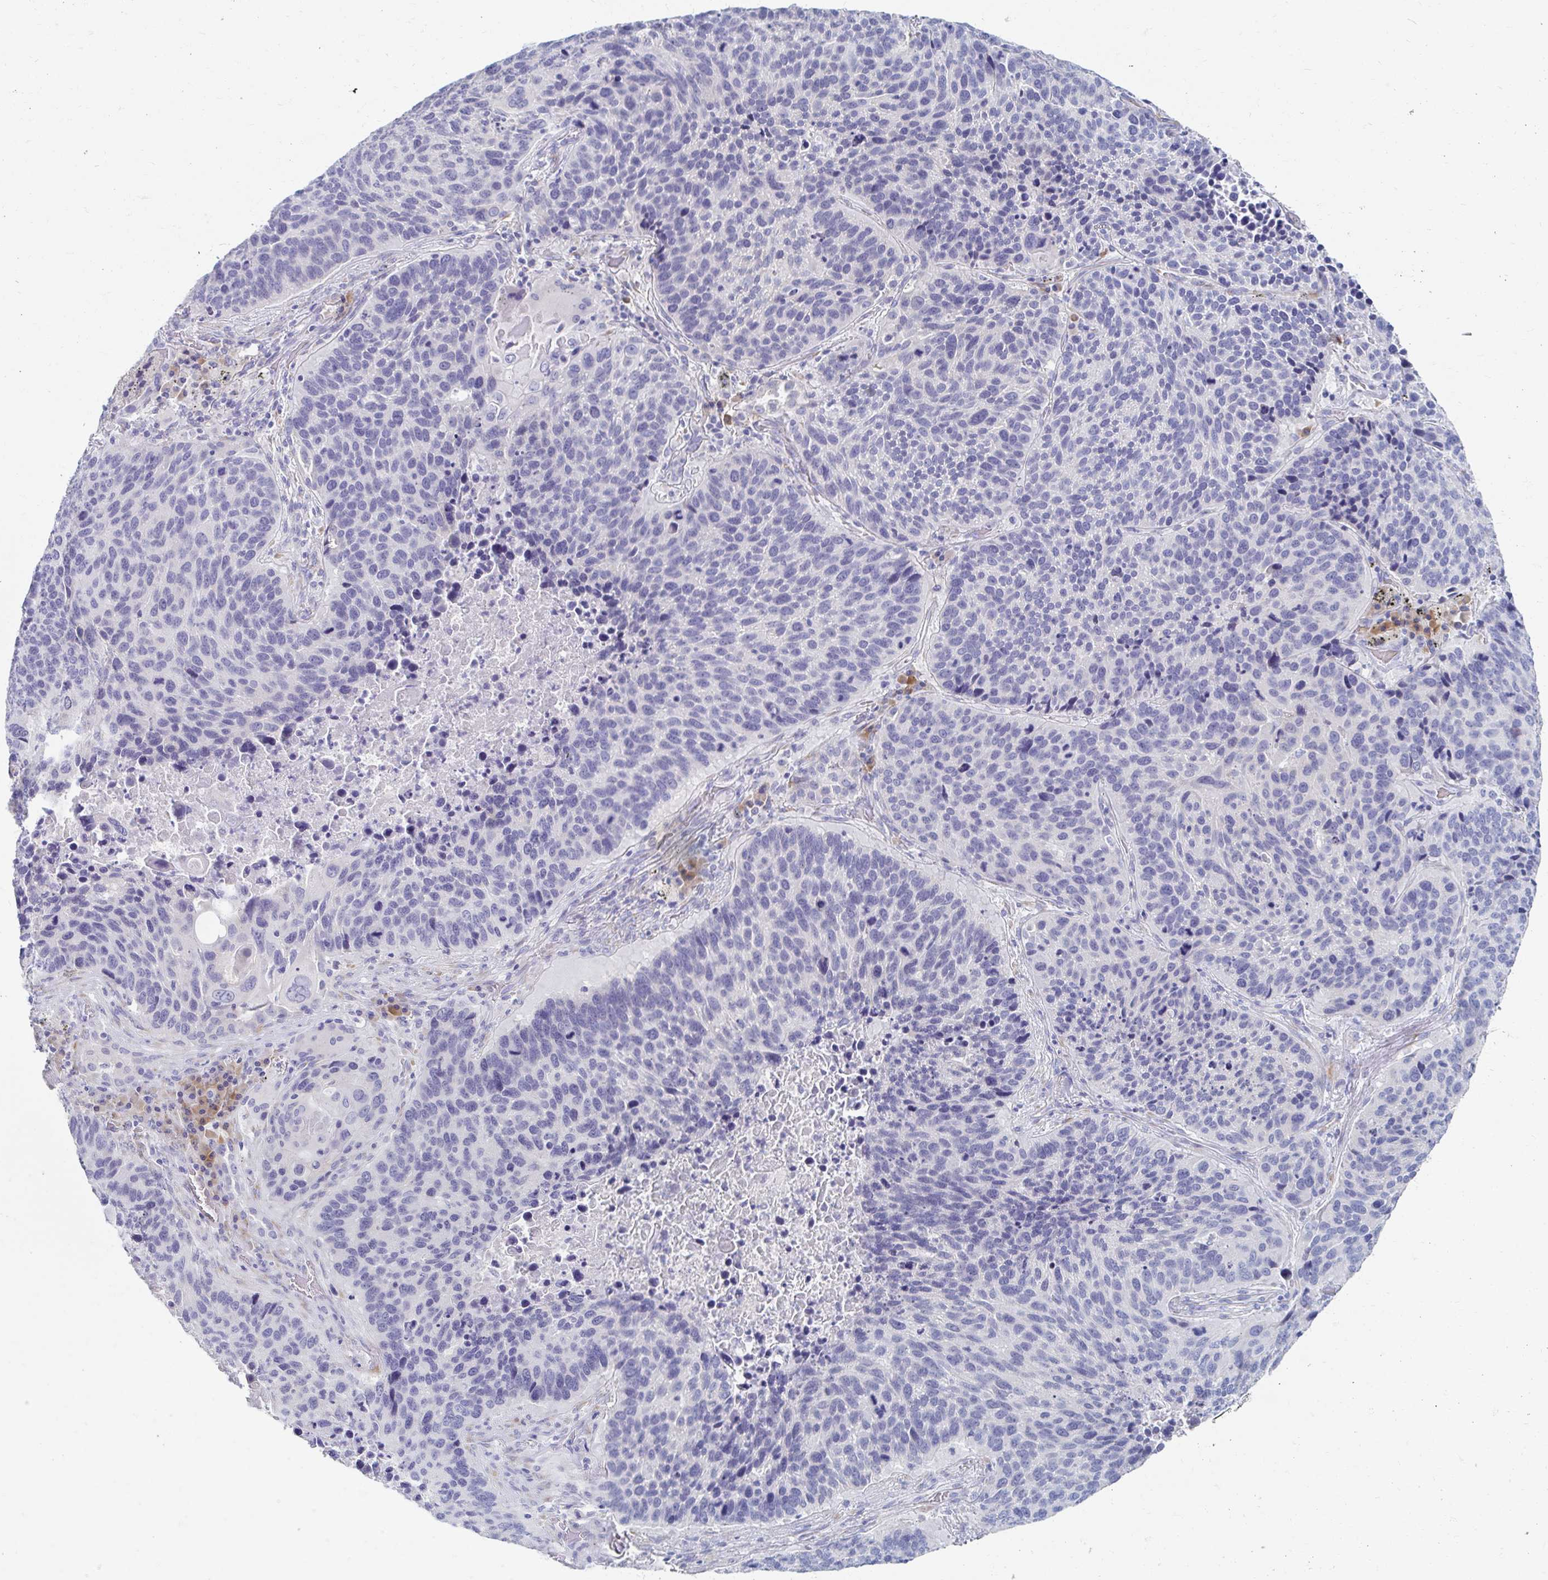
{"staining": {"intensity": "negative", "quantity": "none", "location": "none"}, "tissue": "lung cancer", "cell_type": "Tumor cells", "image_type": "cancer", "snomed": [{"axis": "morphology", "description": "Squamous cell carcinoma, NOS"}, {"axis": "topography", "description": "Lung"}], "caption": "A high-resolution histopathology image shows immunohistochemistry (IHC) staining of lung cancer, which displays no significant expression in tumor cells.", "gene": "MYLK2", "patient": {"sex": "male", "age": 68}}